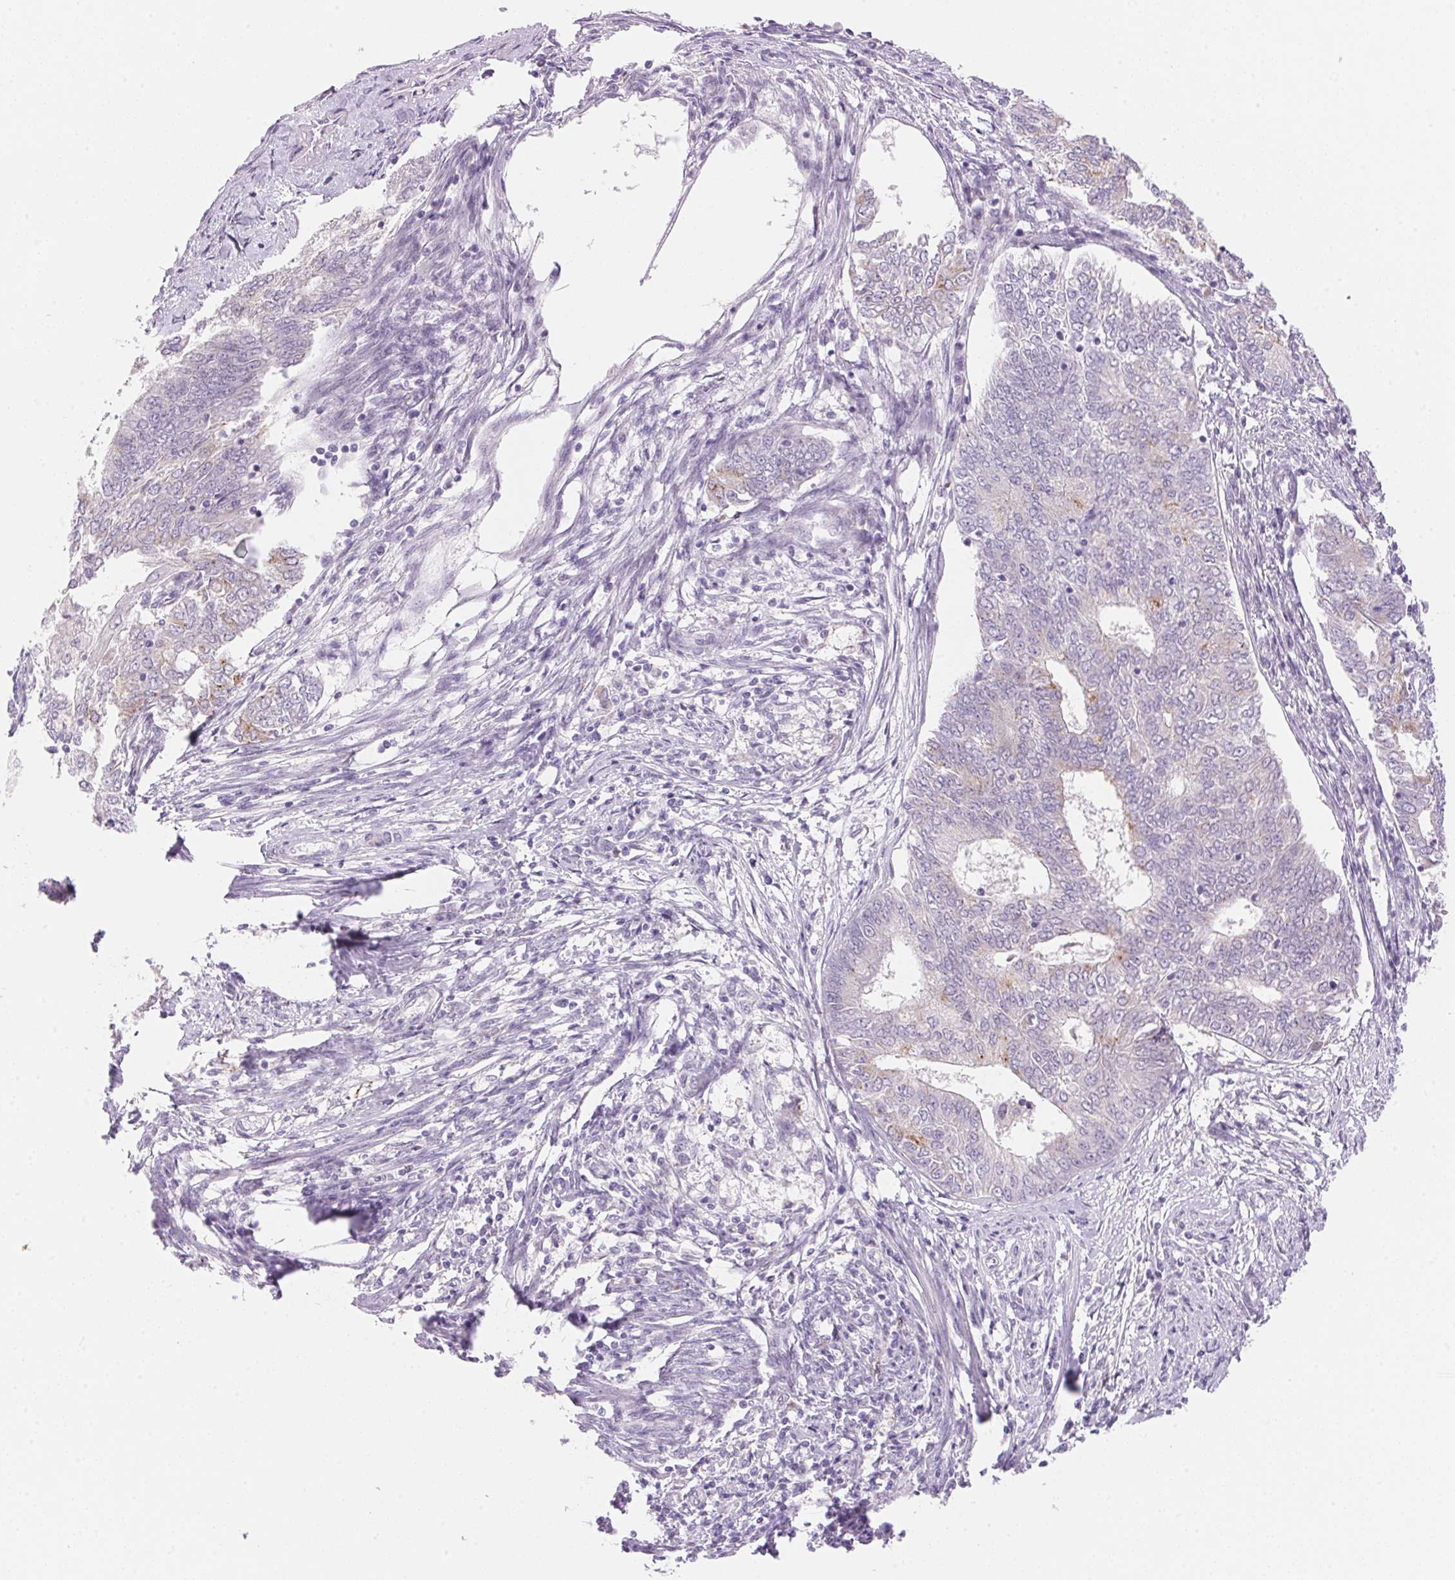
{"staining": {"intensity": "negative", "quantity": "none", "location": "none"}, "tissue": "endometrial cancer", "cell_type": "Tumor cells", "image_type": "cancer", "snomed": [{"axis": "morphology", "description": "Adenocarcinoma, NOS"}, {"axis": "topography", "description": "Endometrium"}], "caption": "This image is of endometrial cancer (adenocarcinoma) stained with immunohistochemistry to label a protein in brown with the nuclei are counter-stained blue. There is no expression in tumor cells.", "gene": "TEKT1", "patient": {"sex": "female", "age": 62}}